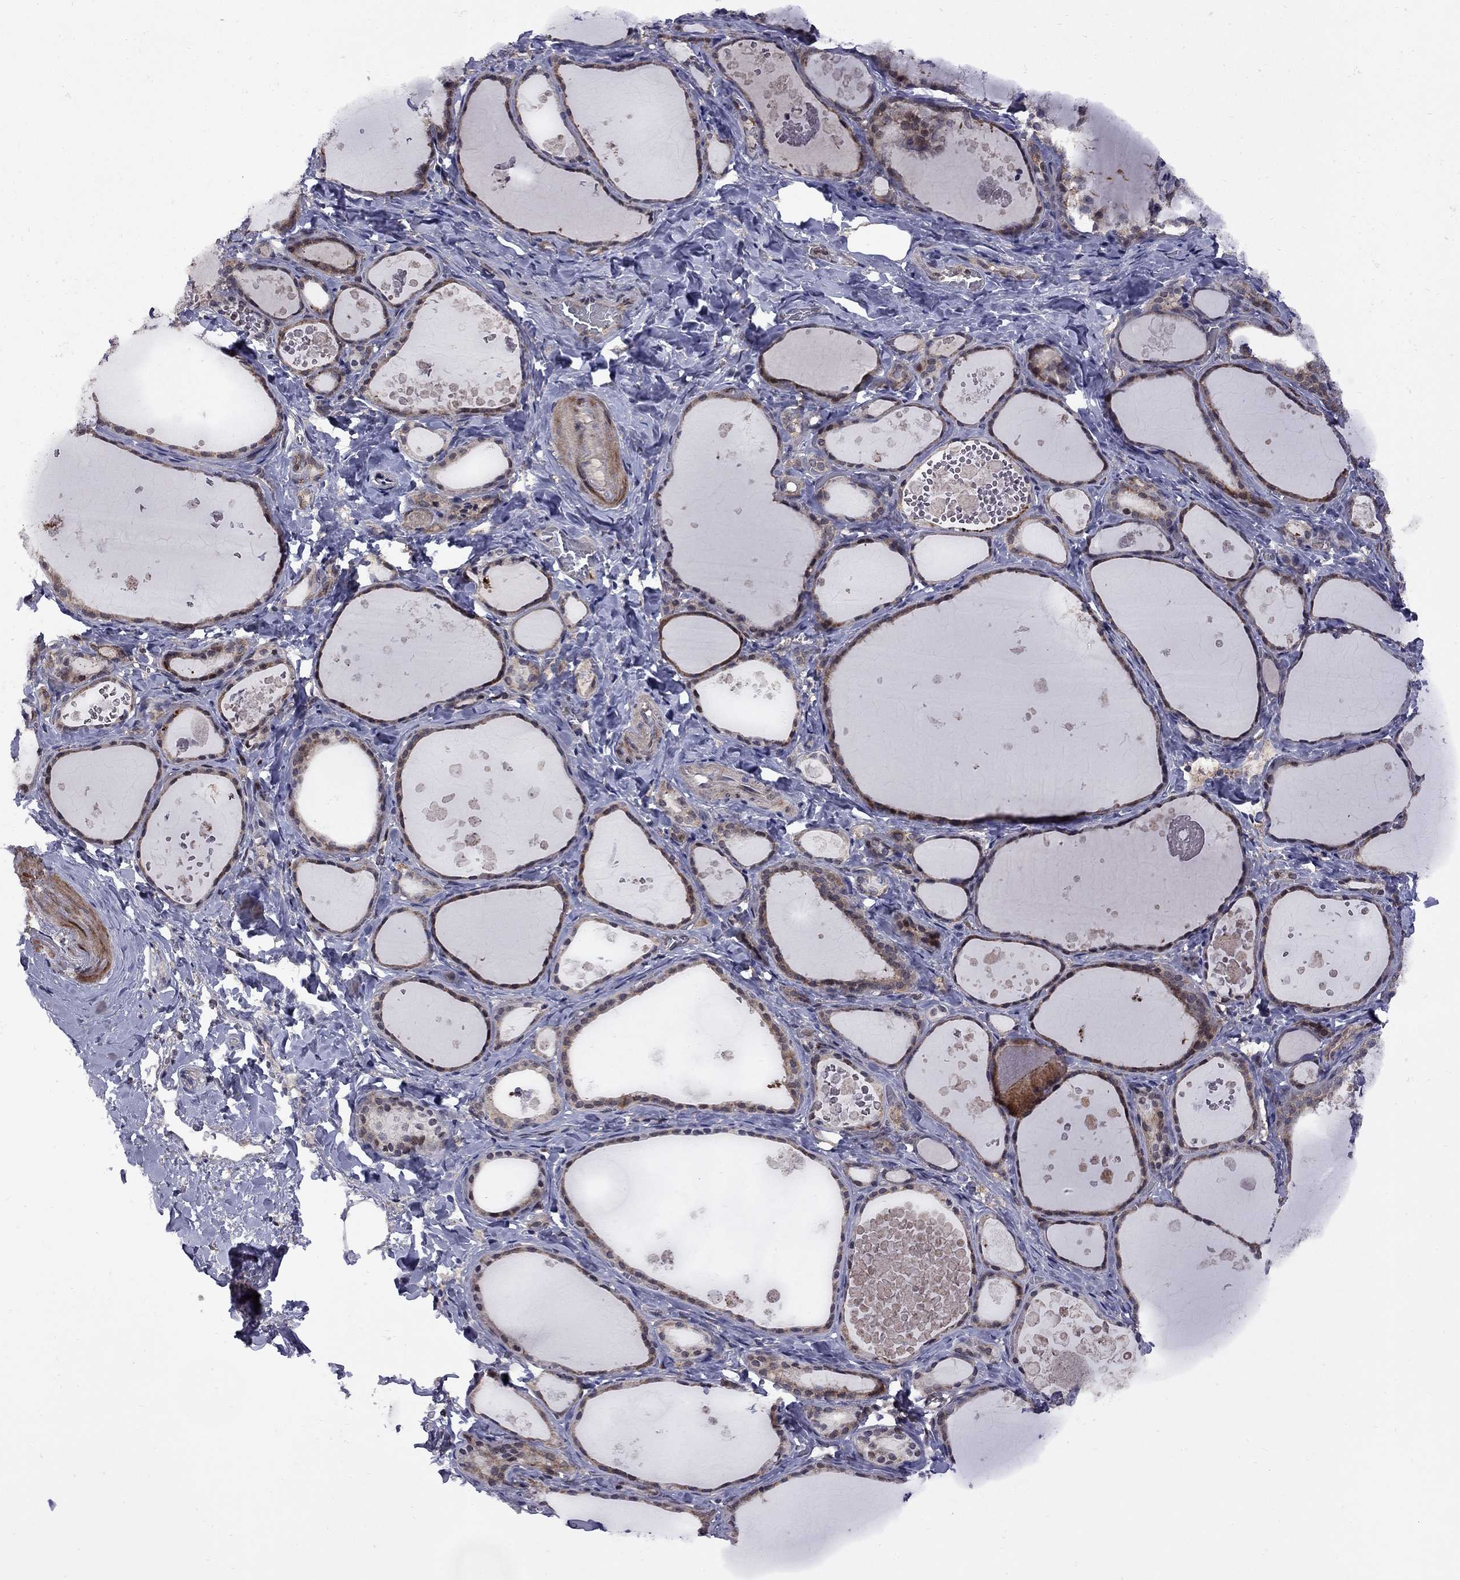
{"staining": {"intensity": "moderate", "quantity": ">75%", "location": "cytoplasmic/membranous"}, "tissue": "thyroid gland", "cell_type": "Glandular cells", "image_type": "normal", "snomed": [{"axis": "morphology", "description": "Normal tissue, NOS"}, {"axis": "topography", "description": "Thyroid gland"}], "caption": "The image shows immunohistochemical staining of unremarkable thyroid gland. There is moderate cytoplasmic/membranous staining is present in about >75% of glandular cells.", "gene": "IPP", "patient": {"sex": "female", "age": 56}}